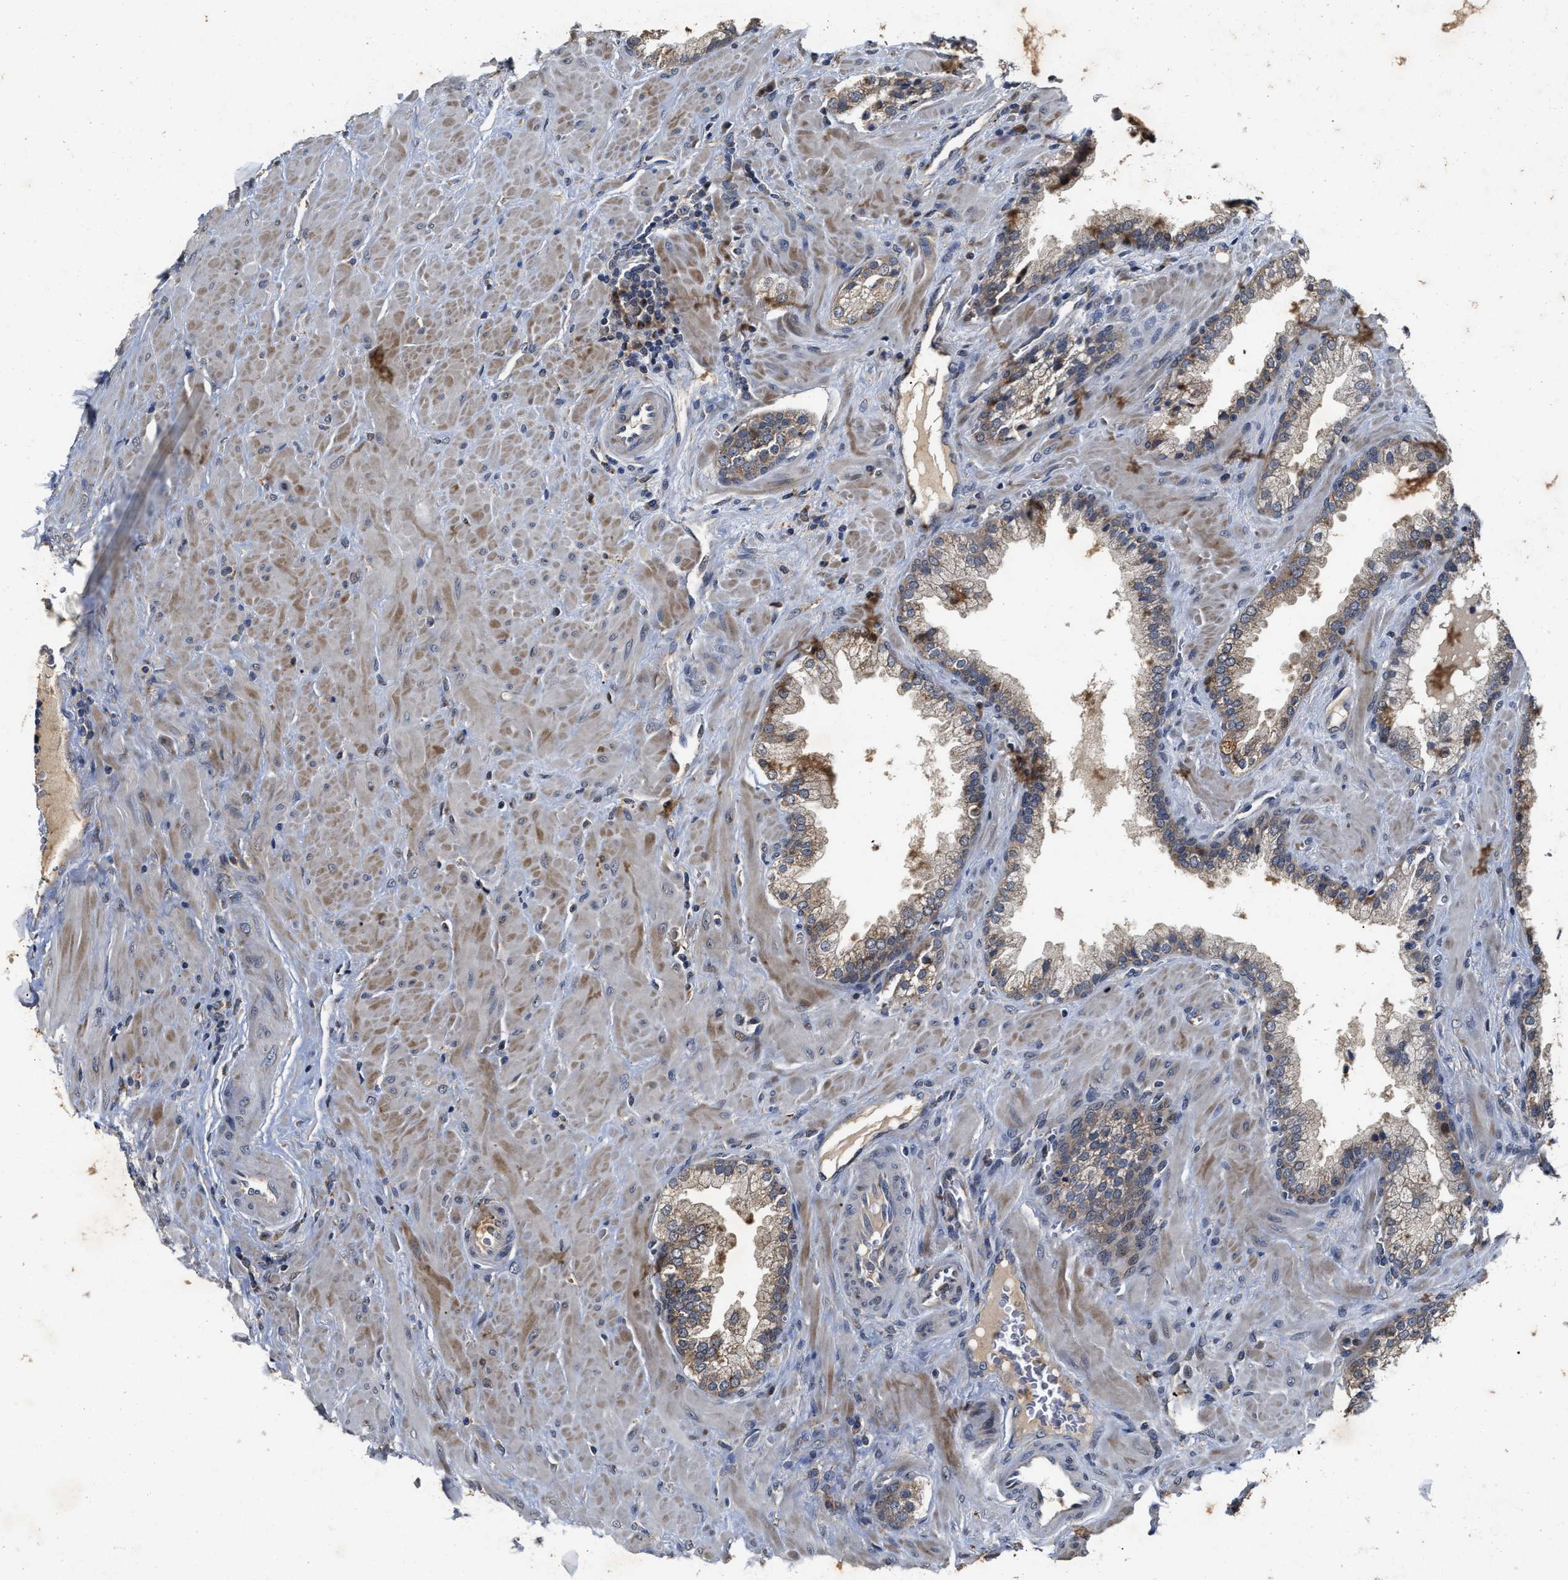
{"staining": {"intensity": "weak", "quantity": "25%-75%", "location": "cytoplasmic/membranous"}, "tissue": "prostate cancer", "cell_type": "Tumor cells", "image_type": "cancer", "snomed": [{"axis": "morphology", "description": "Adenocarcinoma, Low grade"}, {"axis": "topography", "description": "Prostate"}], "caption": "Approximately 25%-75% of tumor cells in human low-grade adenocarcinoma (prostate) demonstrate weak cytoplasmic/membranous protein staining as visualized by brown immunohistochemical staining.", "gene": "SCYL2", "patient": {"sex": "male", "age": 71}}